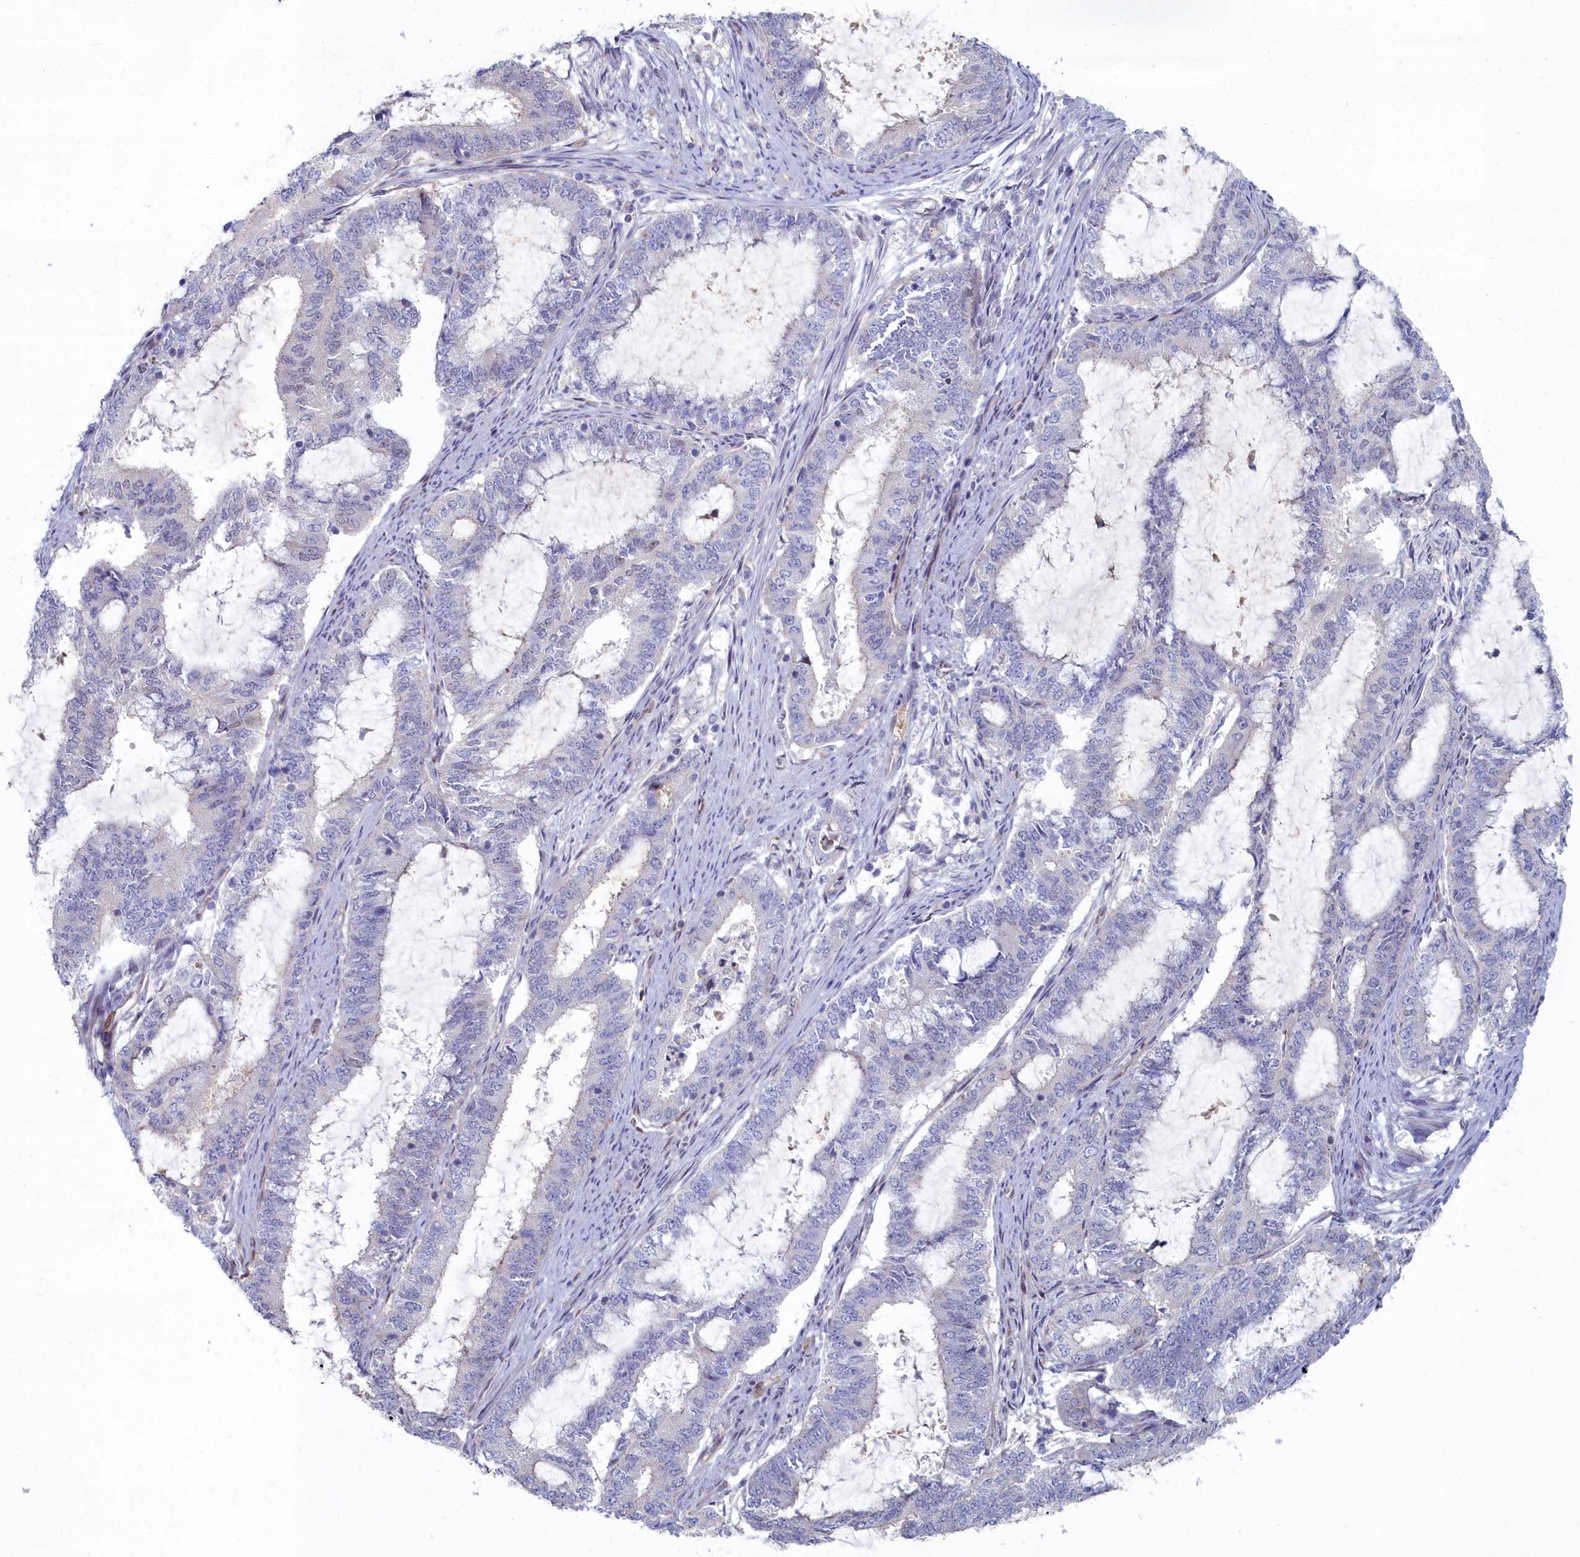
{"staining": {"intensity": "negative", "quantity": "none", "location": "none"}, "tissue": "endometrial cancer", "cell_type": "Tumor cells", "image_type": "cancer", "snomed": [{"axis": "morphology", "description": "Adenocarcinoma, NOS"}, {"axis": "topography", "description": "Endometrium"}], "caption": "Tumor cells are negative for brown protein staining in endometrial cancer (adenocarcinoma).", "gene": "RPS27A", "patient": {"sex": "female", "age": 51}}